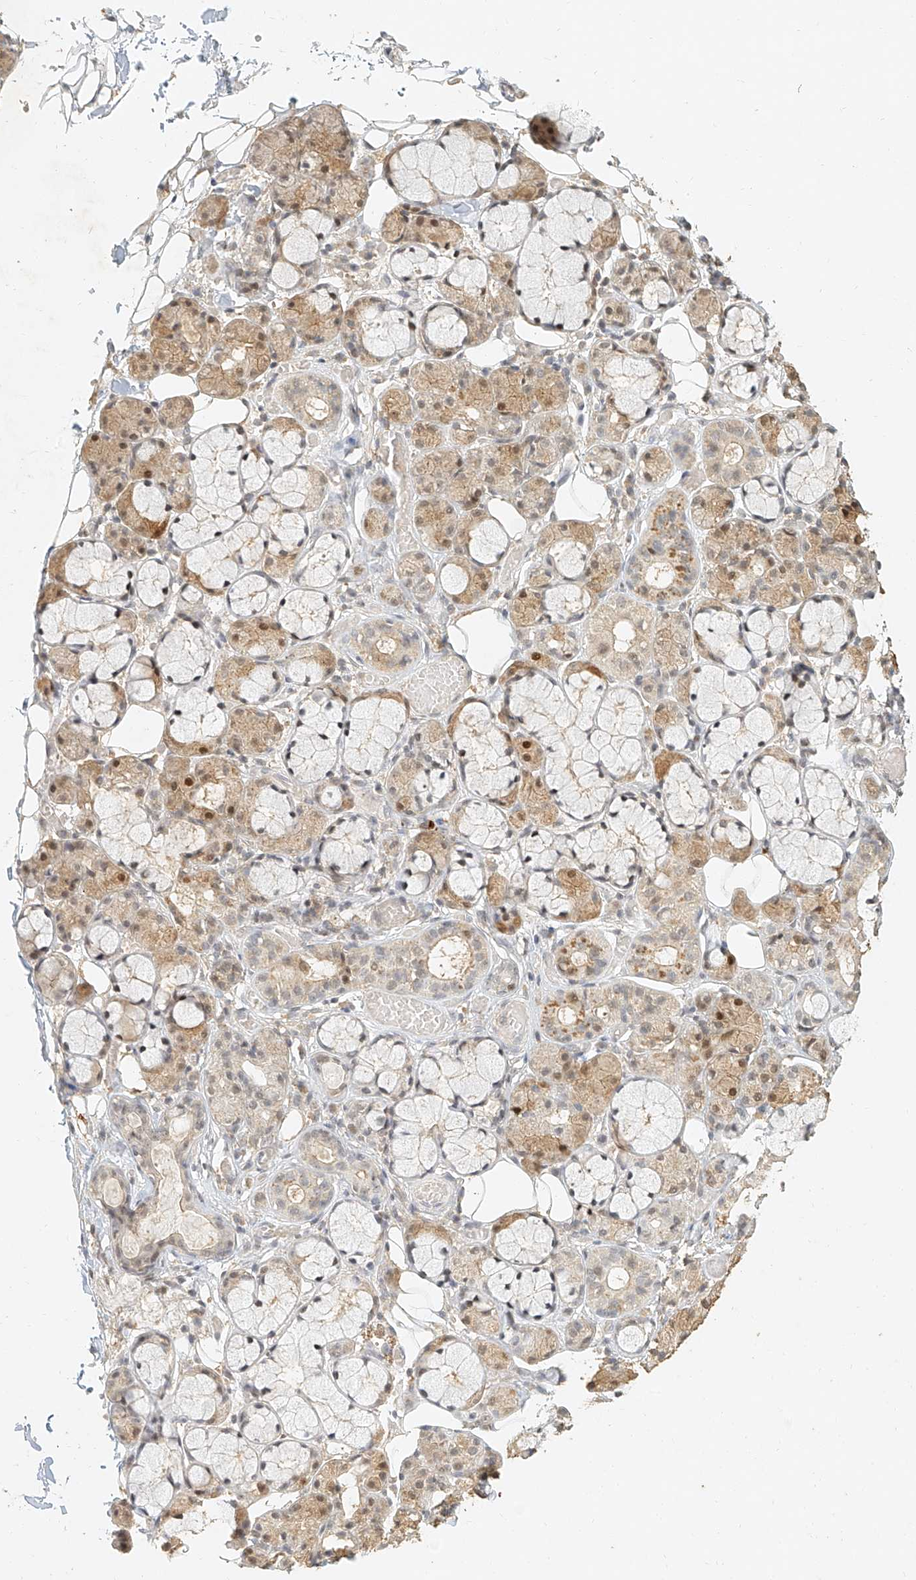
{"staining": {"intensity": "moderate", "quantity": "25%-75%", "location": "cytoplasmic/membranous,nuclear"}, "tissue": "salivary gland", "cell_type": "Glandular cells", "image_type": "normal", "snomed": [{"axis": "morphology", "description": "Normal tissue, NOS"}, {"axis": "topography", "description": "Salivary gland"}], "caption": "Glandular cells reveal medium levels of moderate cytoplasmic/membranous,nuclear staining in approximately 25%-75% of cells in benign salivary gland. (Brightfield microscopy of DAB IHC at high magnification).", "gene": "CXorf58", "patient": {"sex": "male", "age": 63}}